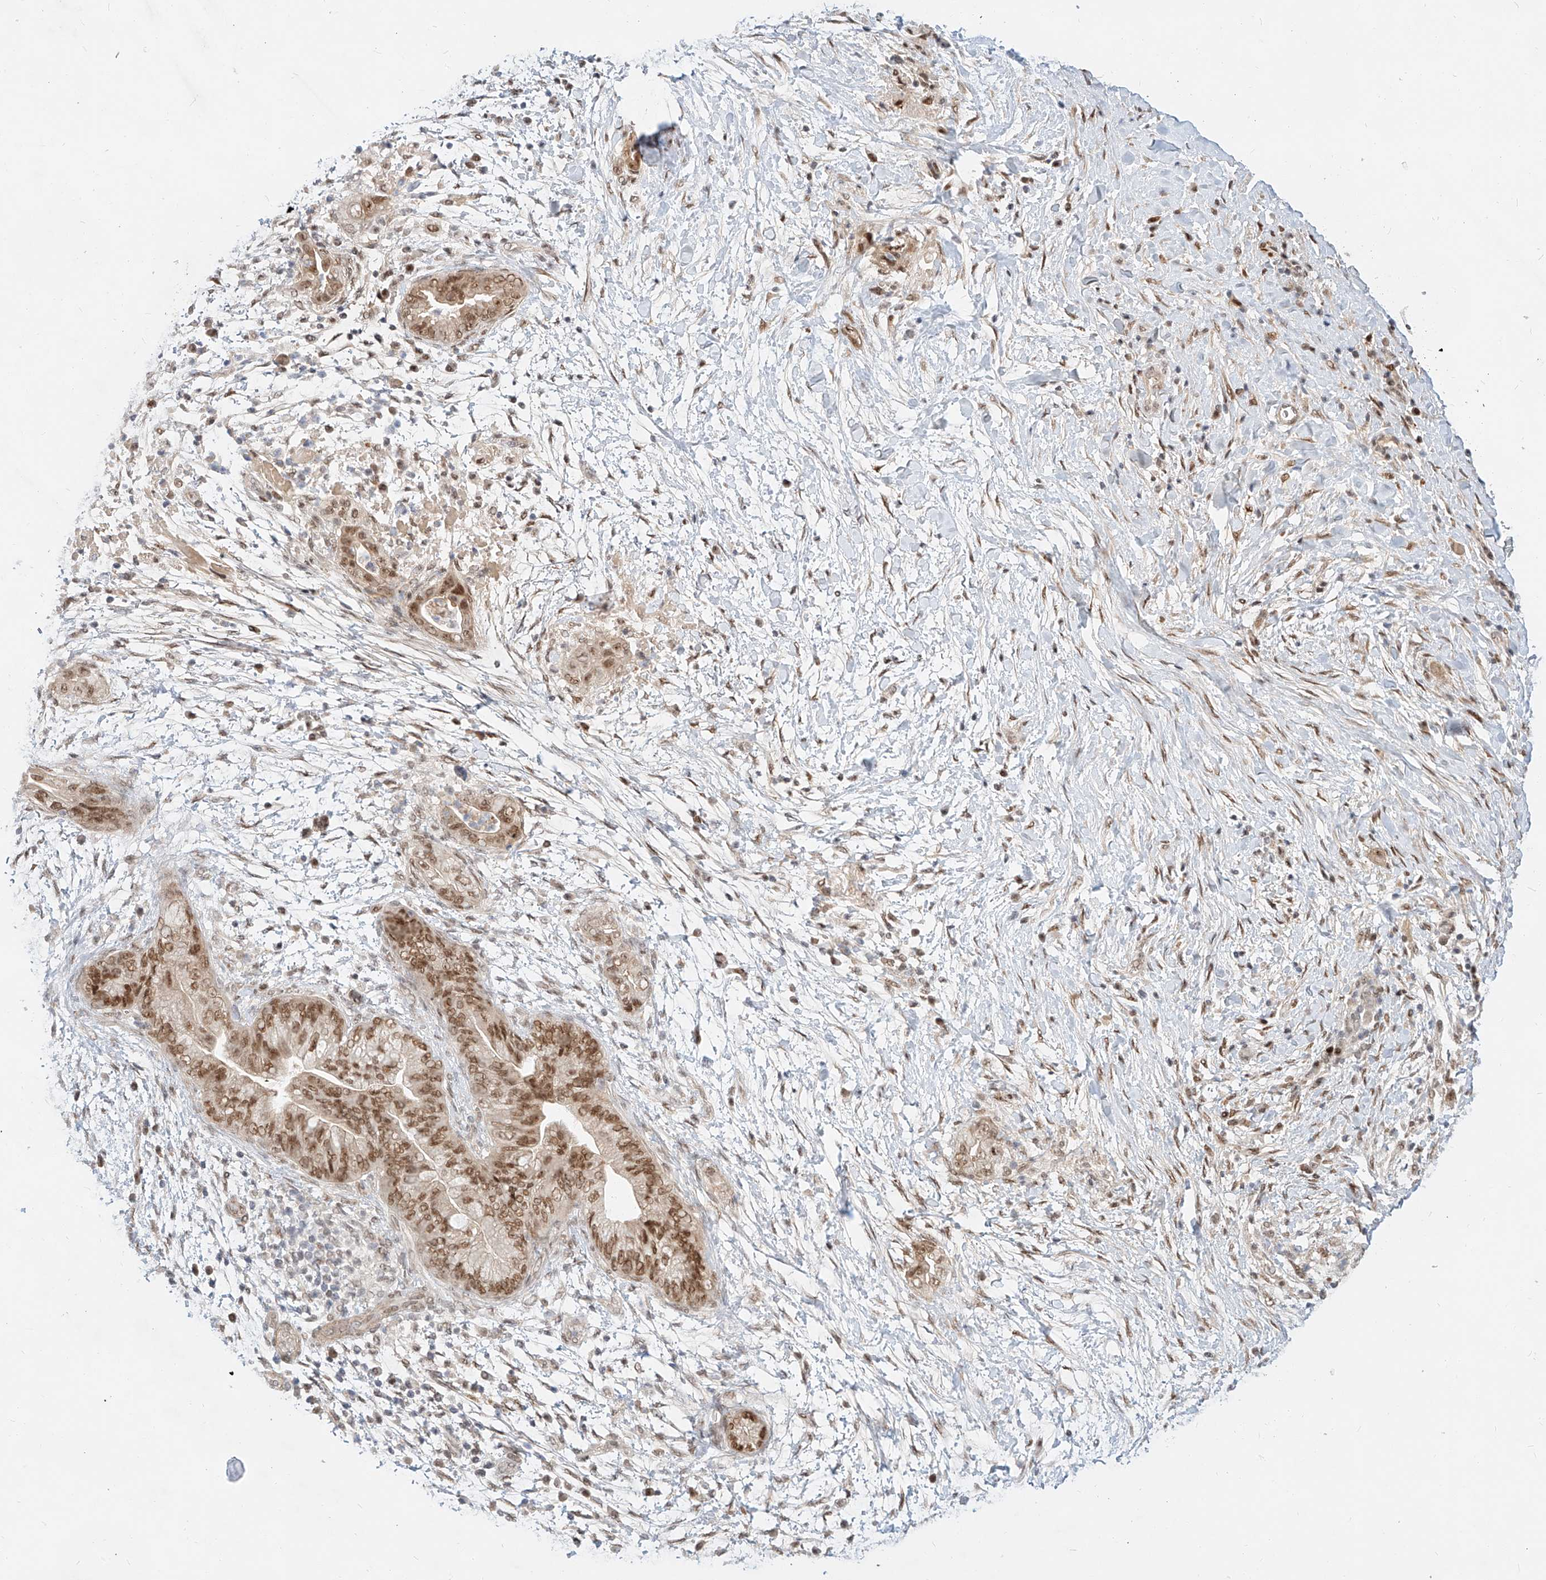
{"staining": {"intensity": "moderate", "quantity": ">75%", "location": "nuclear"}, "tissue": "pancreatic cancer", "cell_type": "Tumor cells", "image_type": "cancer", "snomed": [{"axis": "morphology", "description": "Adenocarcinoma, NOS"}, {"axis": "topography", "description": "Pancreas"}], "caption": "Pancreatic adenocarcinoma stained with immunohistochemistry (IHC) shows moderate nuclear staining in about >75% of tumor cells.", "gene": "CBX8", "patient": {"sex": "male", "age": 75}}